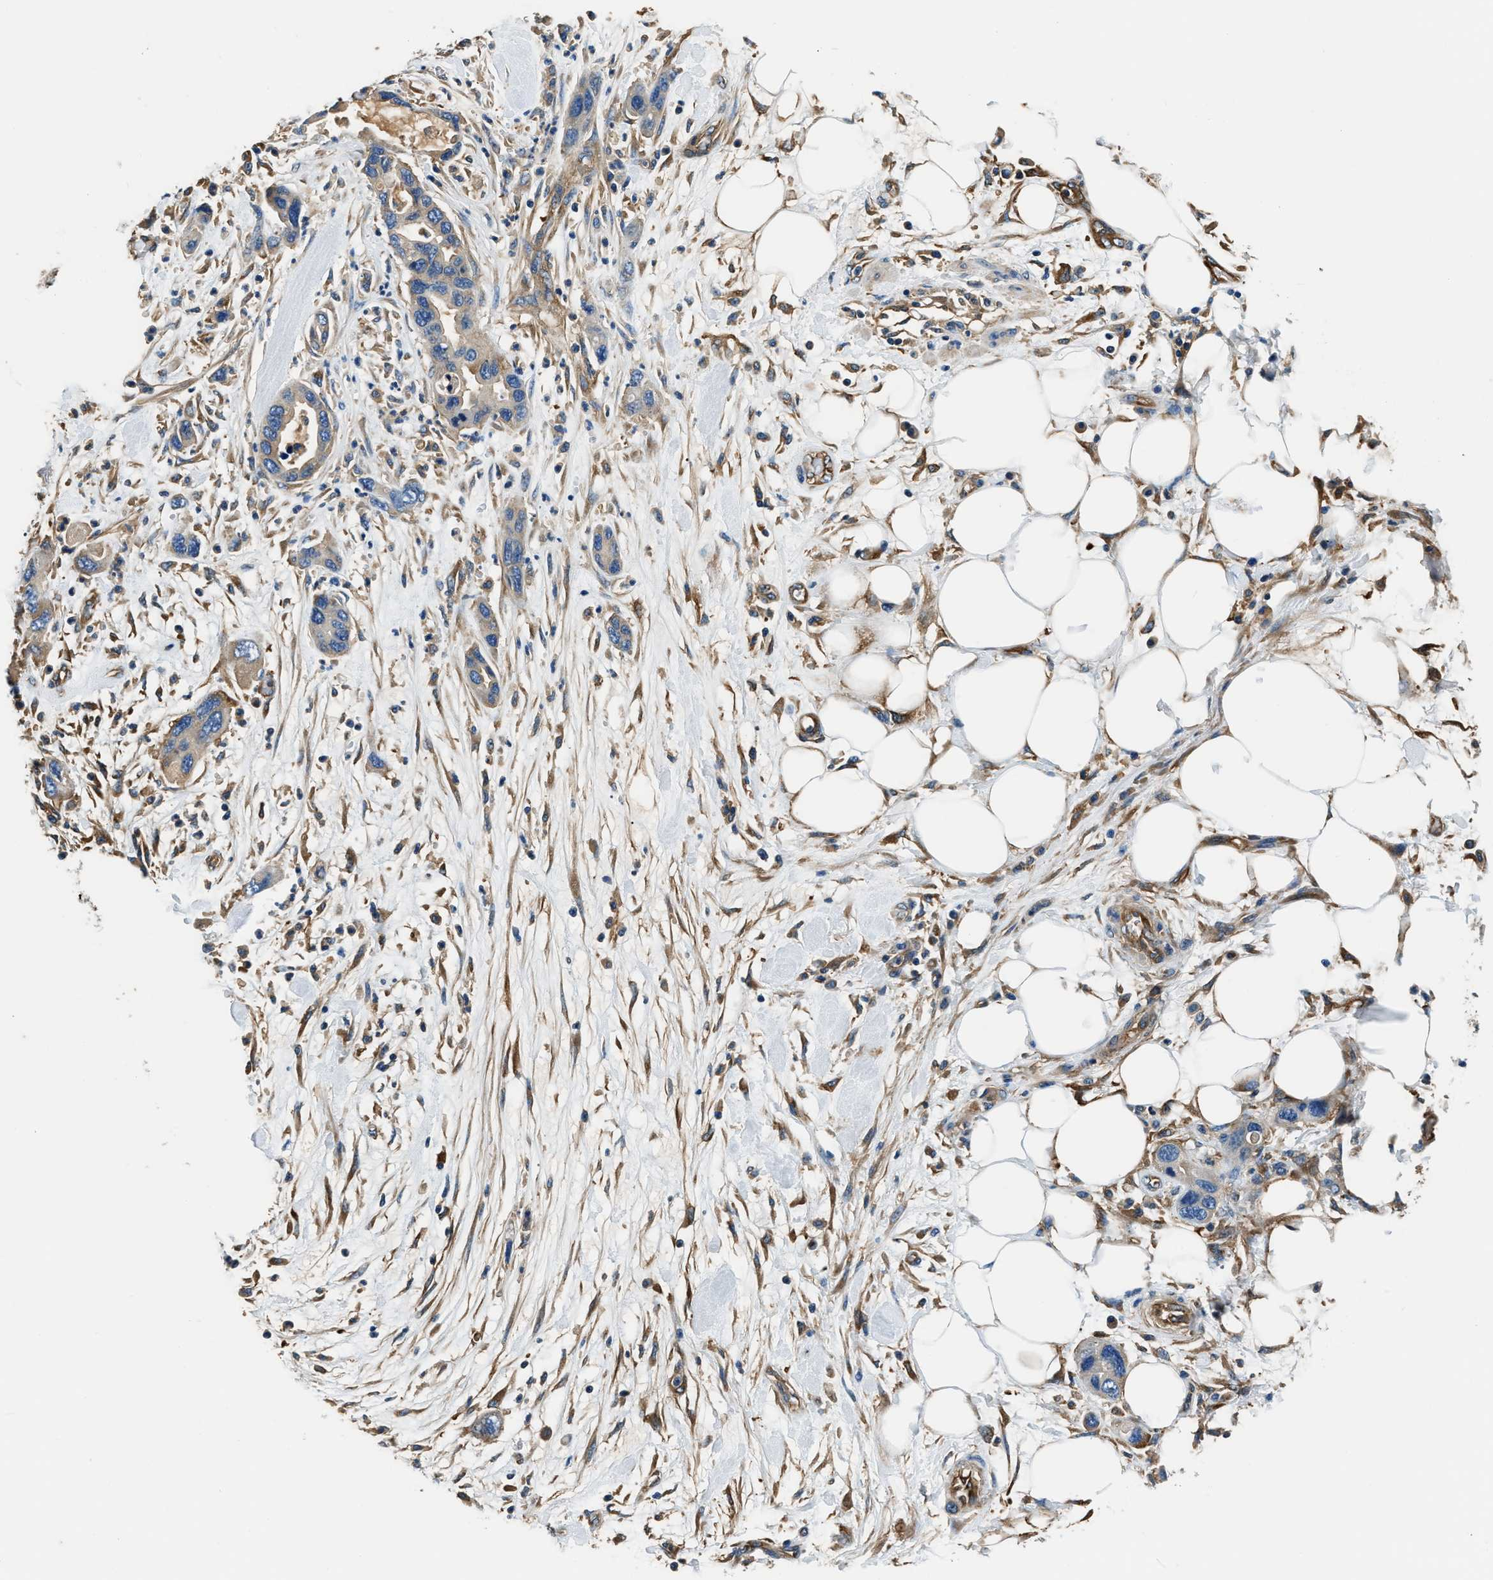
{"staining": {"intensity": "negative", "quantity": "none", "location": "none"}, "tissue": "pancreatic cancer", "cell_type": "Tumor cells", "image_type": "cancer", "snomed": [{"axis": "morphology", "description": "Normal tissue, NOS"}, {"axis": "morphology", "description": "Adenocarcinoma, NOS"}, {"axis": "topography", "description": "Pancreas"}], "caption": "Protein analysis of pancreatic adenocarcinoma reveals no significant positivity in tumor cells.", "gene": "EEA1", "patient": {"sex": "female", "age": 71}}